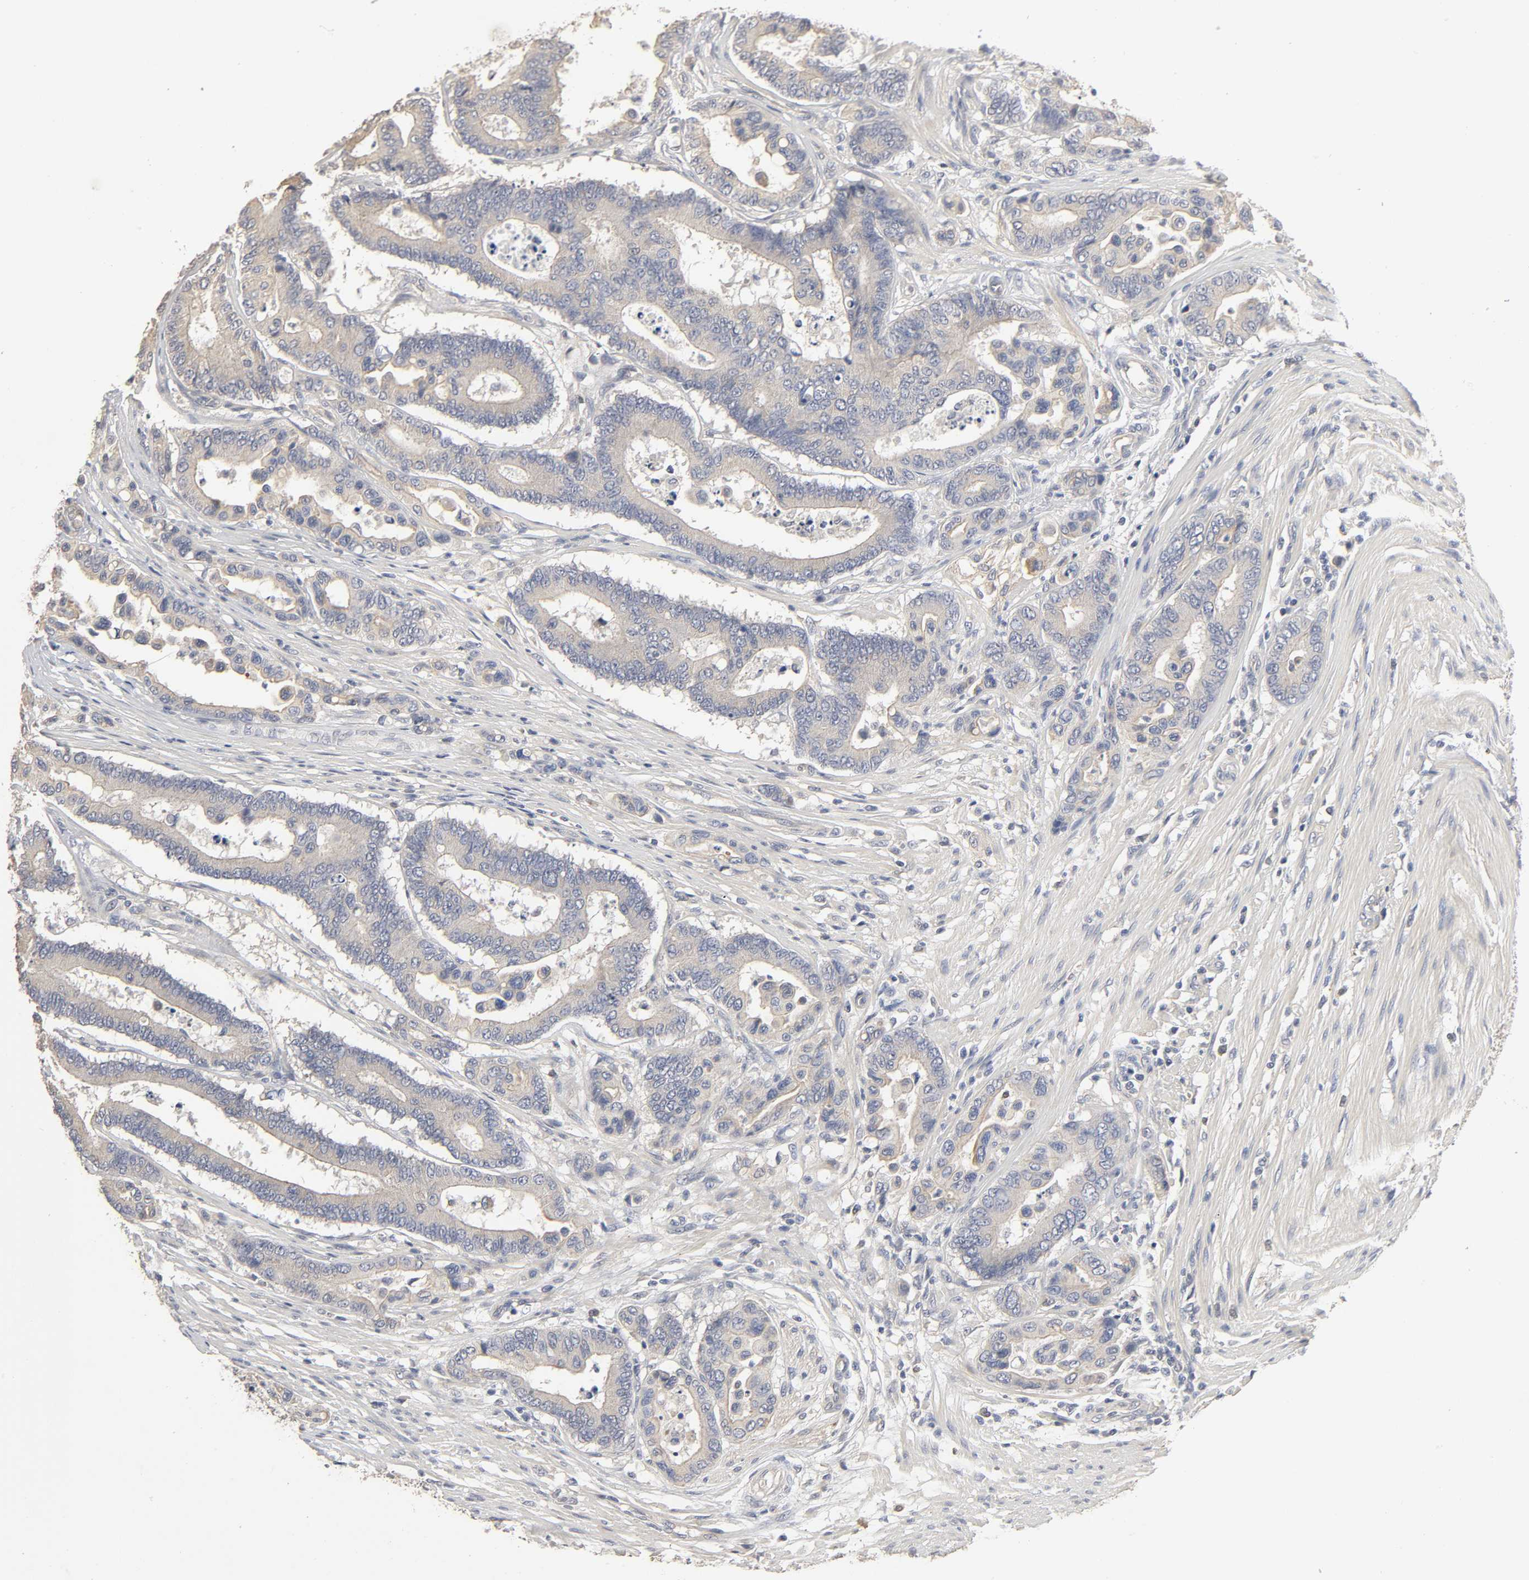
{"staining": {"intensity": "weak", "quantity": "25%-75%", "location": "cytoplasmic/membranous"}, "tissue": "colorectal cancer", "cell_type": "Tumor cells", "image_type": "cancer", "snomed": [{"axis": "morphology", "description": "Normal tissue, NOS"}, {"axis": "morphology", "description": "Adenocarcinoma, NOS"}, {"axis": "topography", "description": "Colon"}], "caption": "Immunohistochemistry staining of colorectal cancer, which exhibits low levels of weak cytoplasmic/membranous expression in approximately 25%-75% of tumor cells indicating weak cytoplasmic/membranous protein expression. The staining was performed using DAB (3,3'-diaminobenzidine) (brown) for protein detection and nuclei were counterstained in hematoxylin (blue).", "gene": "SLC10A2", "patient": {"sex": "male", "age": 82}}